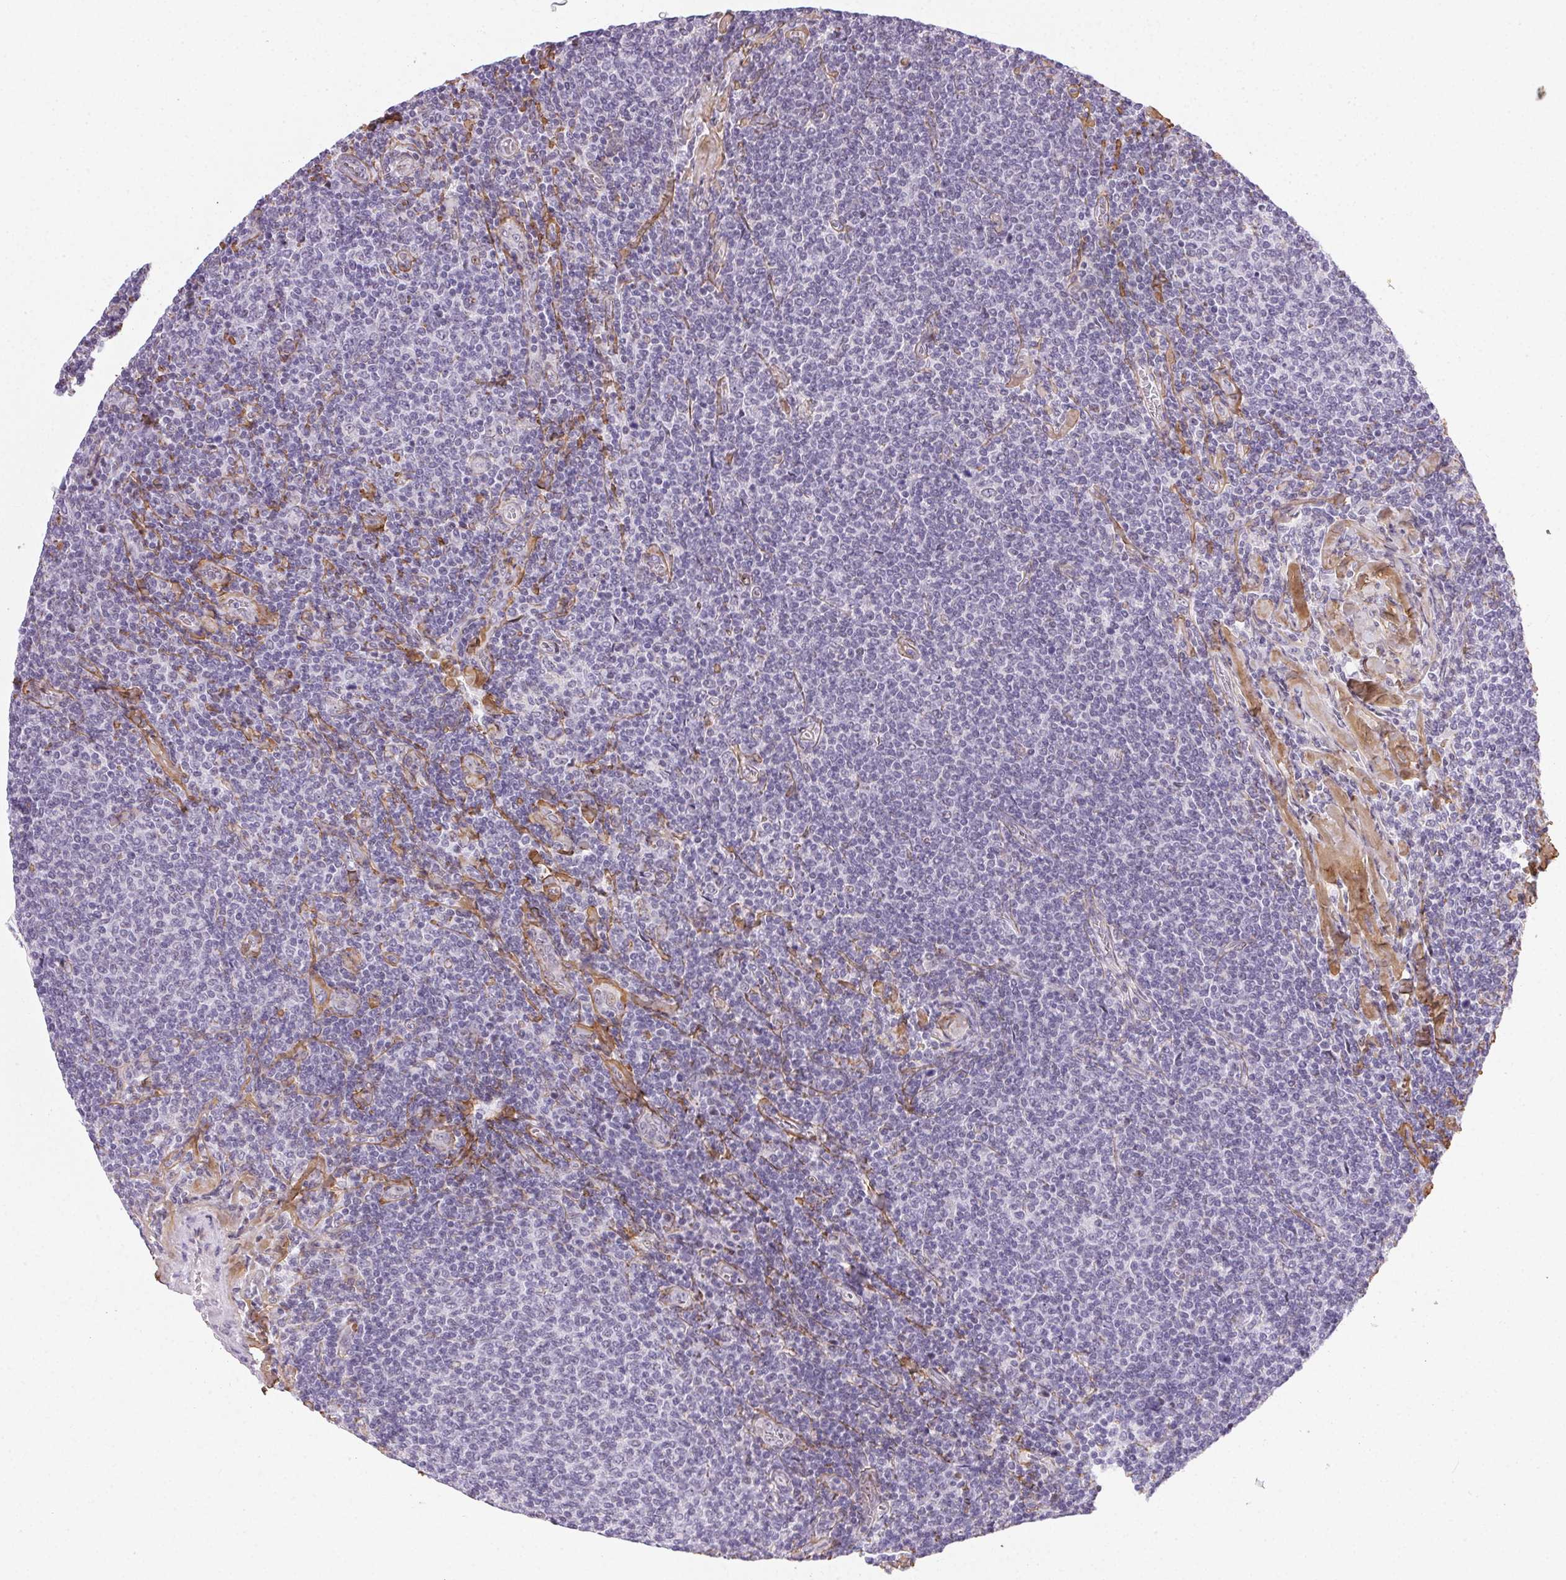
{"staining": {"intensity": "negative", "quantity": "none", "location": "none"}, "tissue": "lymphoma", "cell_type": "Tumor cells", "image_type": "cancer", "snomed": [{"axis": "morphology", "description": "Malignant lymphoma, non-Hodgkin's type, Low grade"}, {"axis": "topography", "description": "Lymph node"}], "caption": "A high-resolution histopathology image shows immunohistochemistry staining of lymphoma, which reveals no significant expression in tumor cells.", "gene": "PDZD2", "patient": {"sex": "male", "age": 52}}